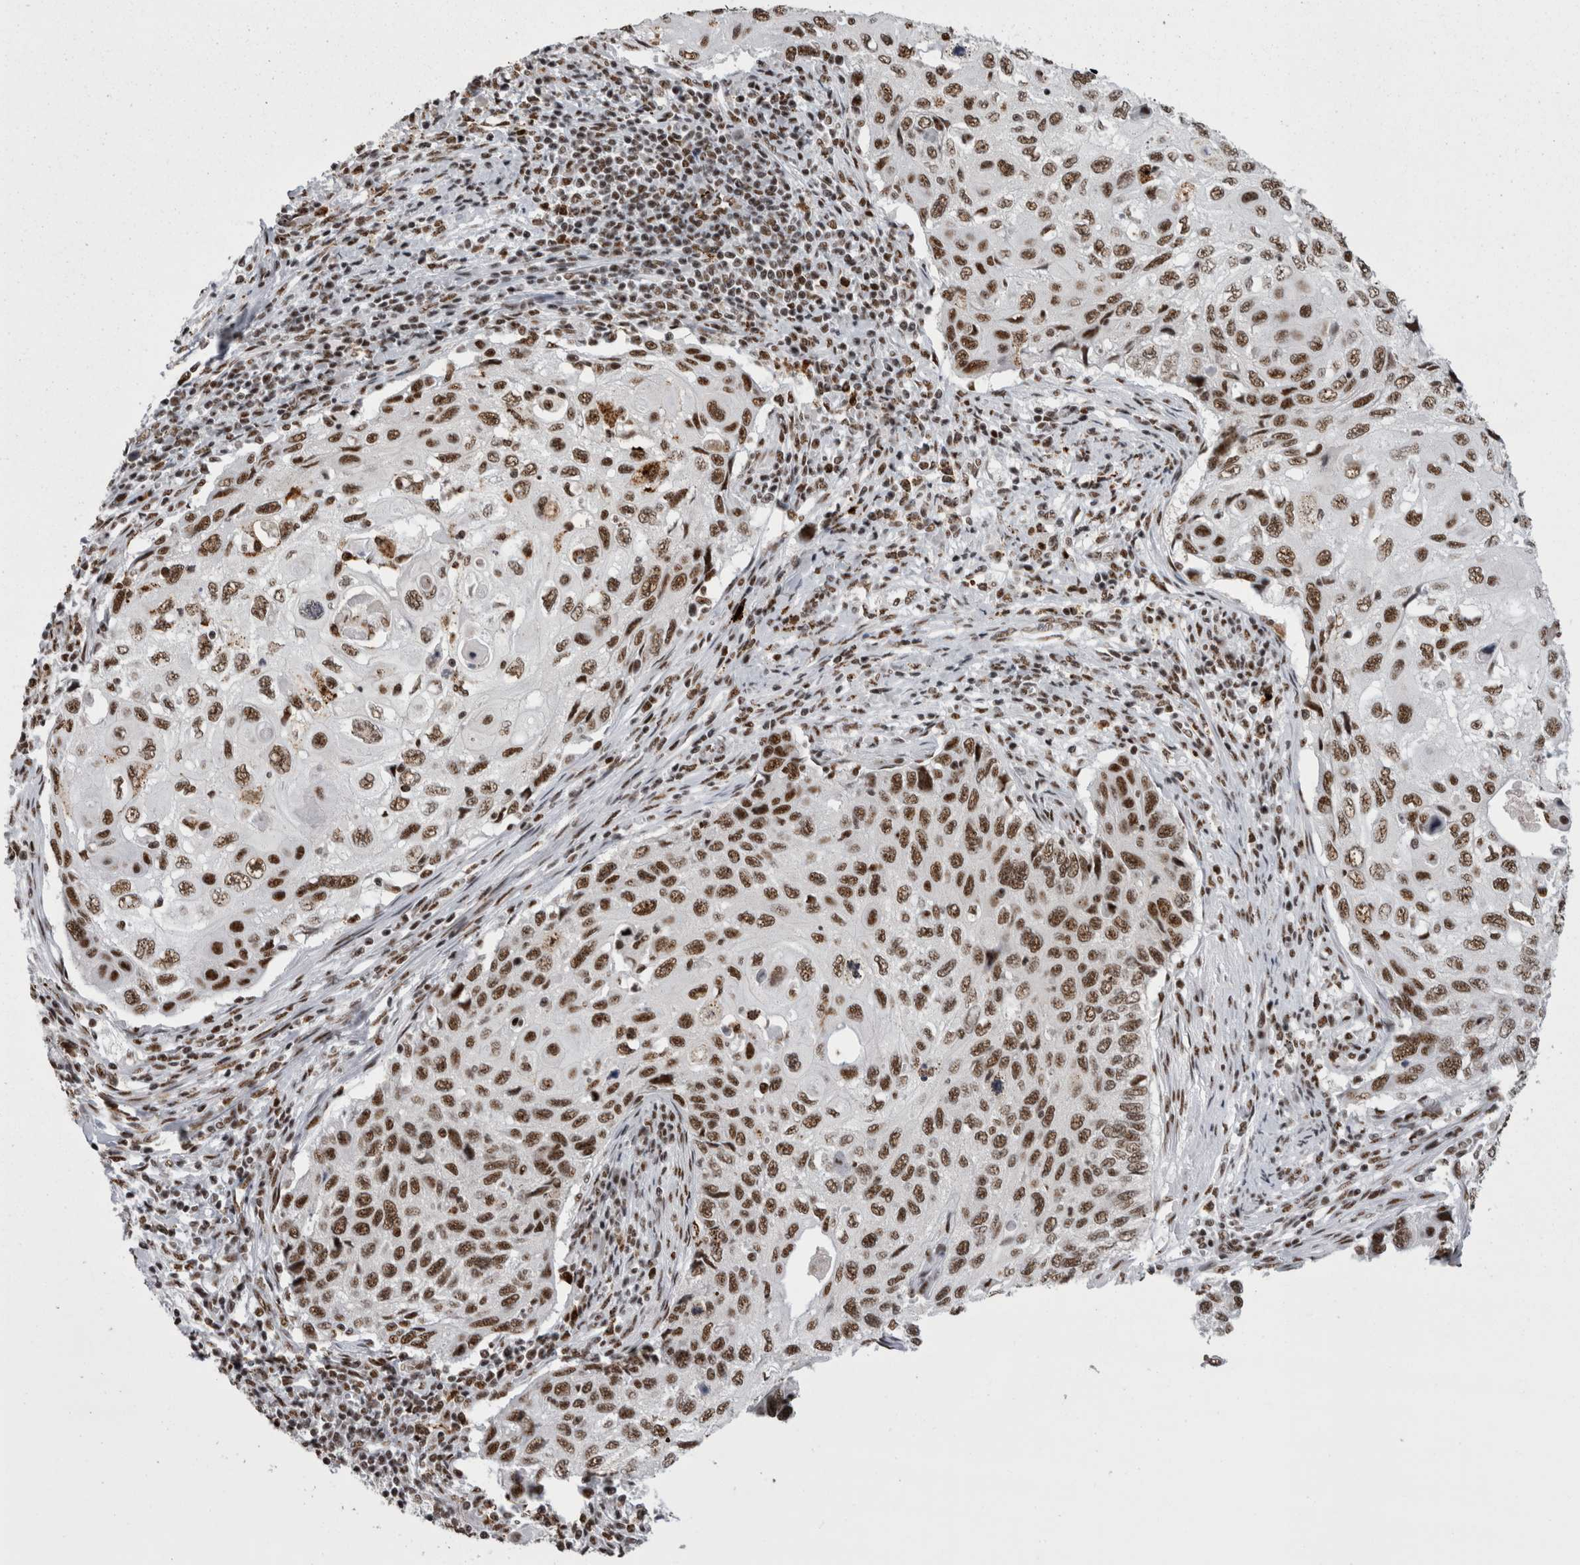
{"staining": {"intensity": "strong", "quantity": ">75%", "location": "nuclear"}, "tissue": "cervical cancer", "cell_type": "Tumor cells", "image_type": "cancer", "snomed": [{"axis": "morphology", "description": "Squamous cell carcinoma, NOS"}, {"axis": "topography", "description": "Cervix"}], "caption": "The image displays a brown stain indicating the presence of a protein in the nuclear of tumor cells in cervical cancer.", "gene": "SNRNP40", "patient": {"sex": "female", "age": 70}}